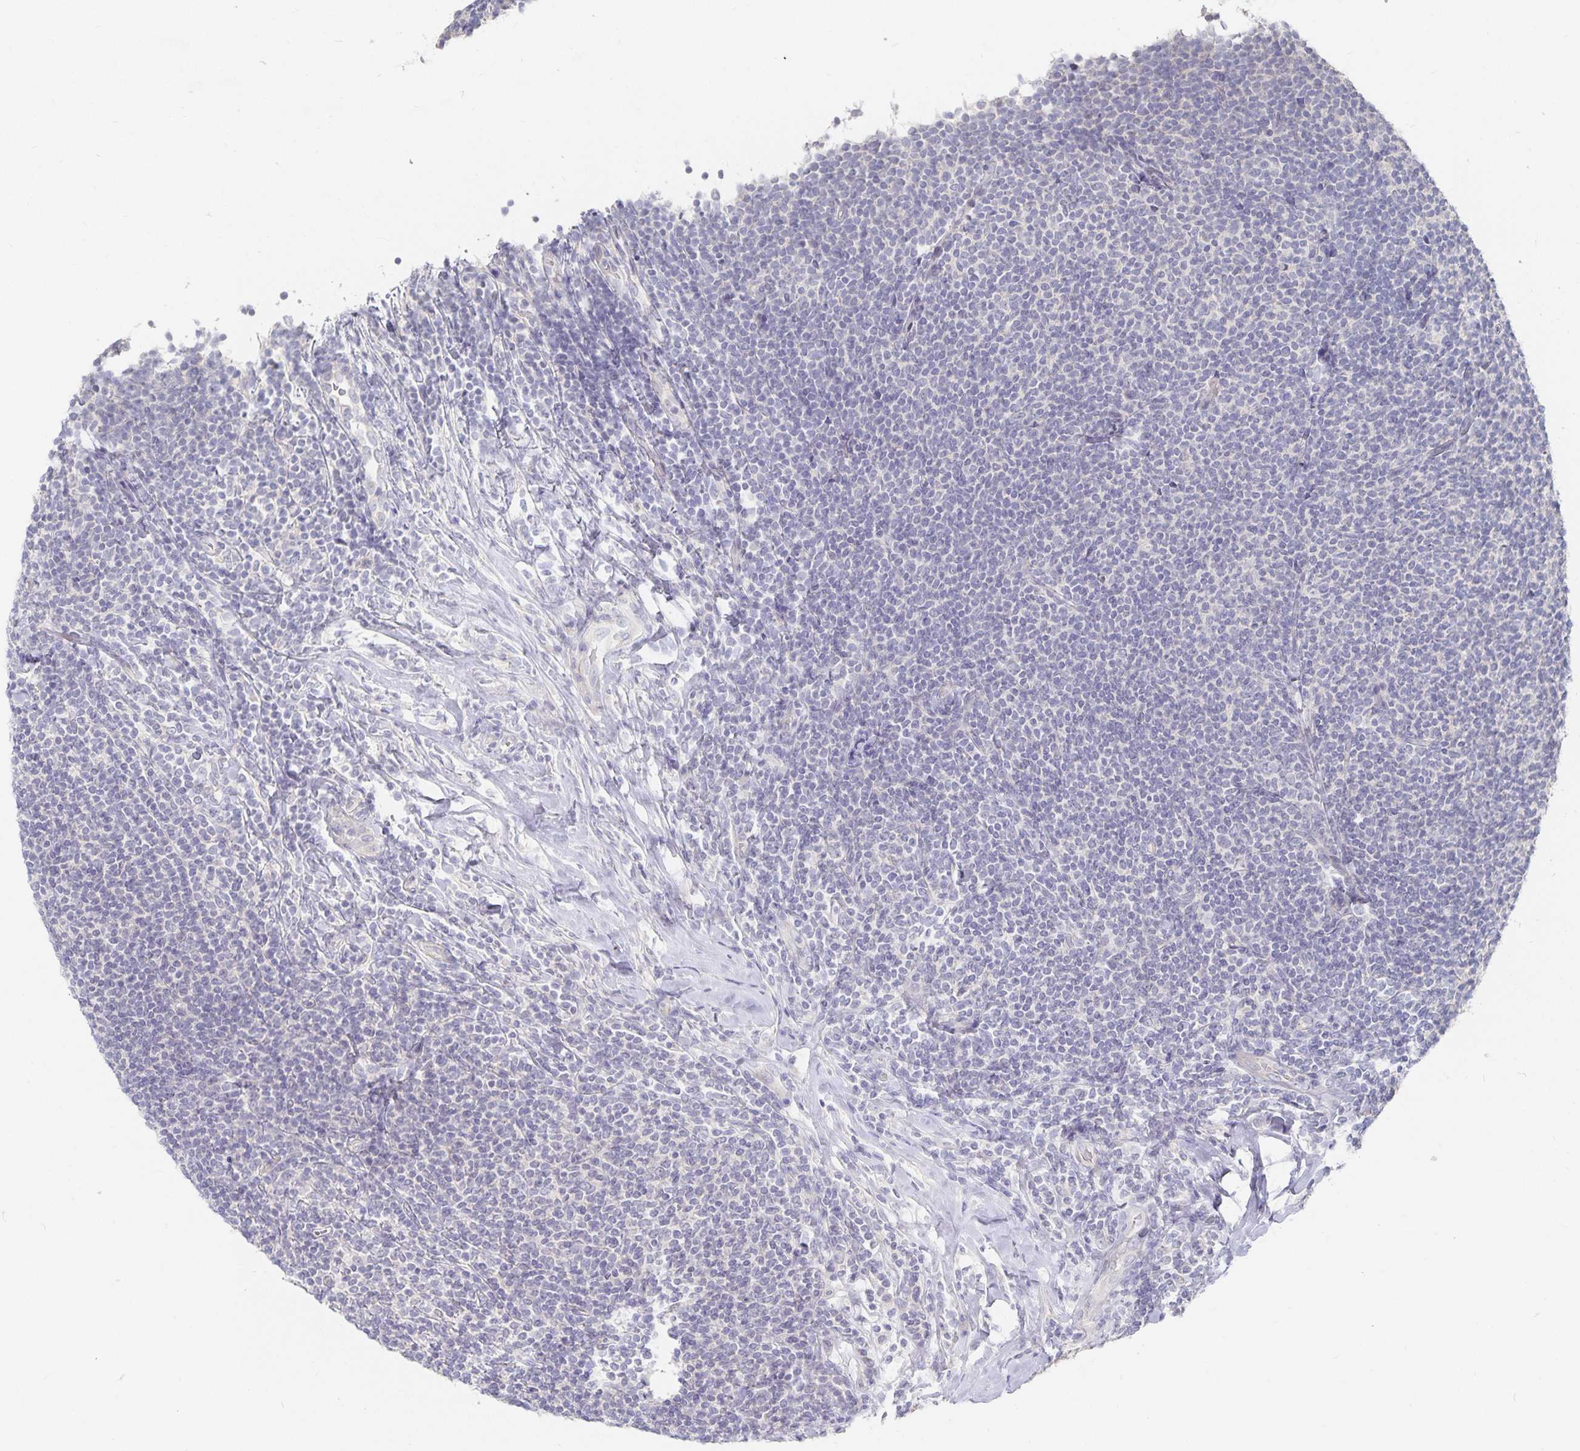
{"staining": {"intensity": "negative", "quantity": "none", "location": "none"}, "tissue": "lymphoma", "cell_type": "Tumor cells", "image_type": "cancer", "snomed": [{"axis": "morphology", "description": "Malignant lymphoma, non-Hodgkin's type, Low grade"}, {"axis": "topography", "description": "Lymph node"}], "caption": "Immunohistochemistry (IHC) of lymphoma demonstrates no positivity in tumor cells.", "gene": "DNAH9", "patient": {"sex": "male", "age": 52}}